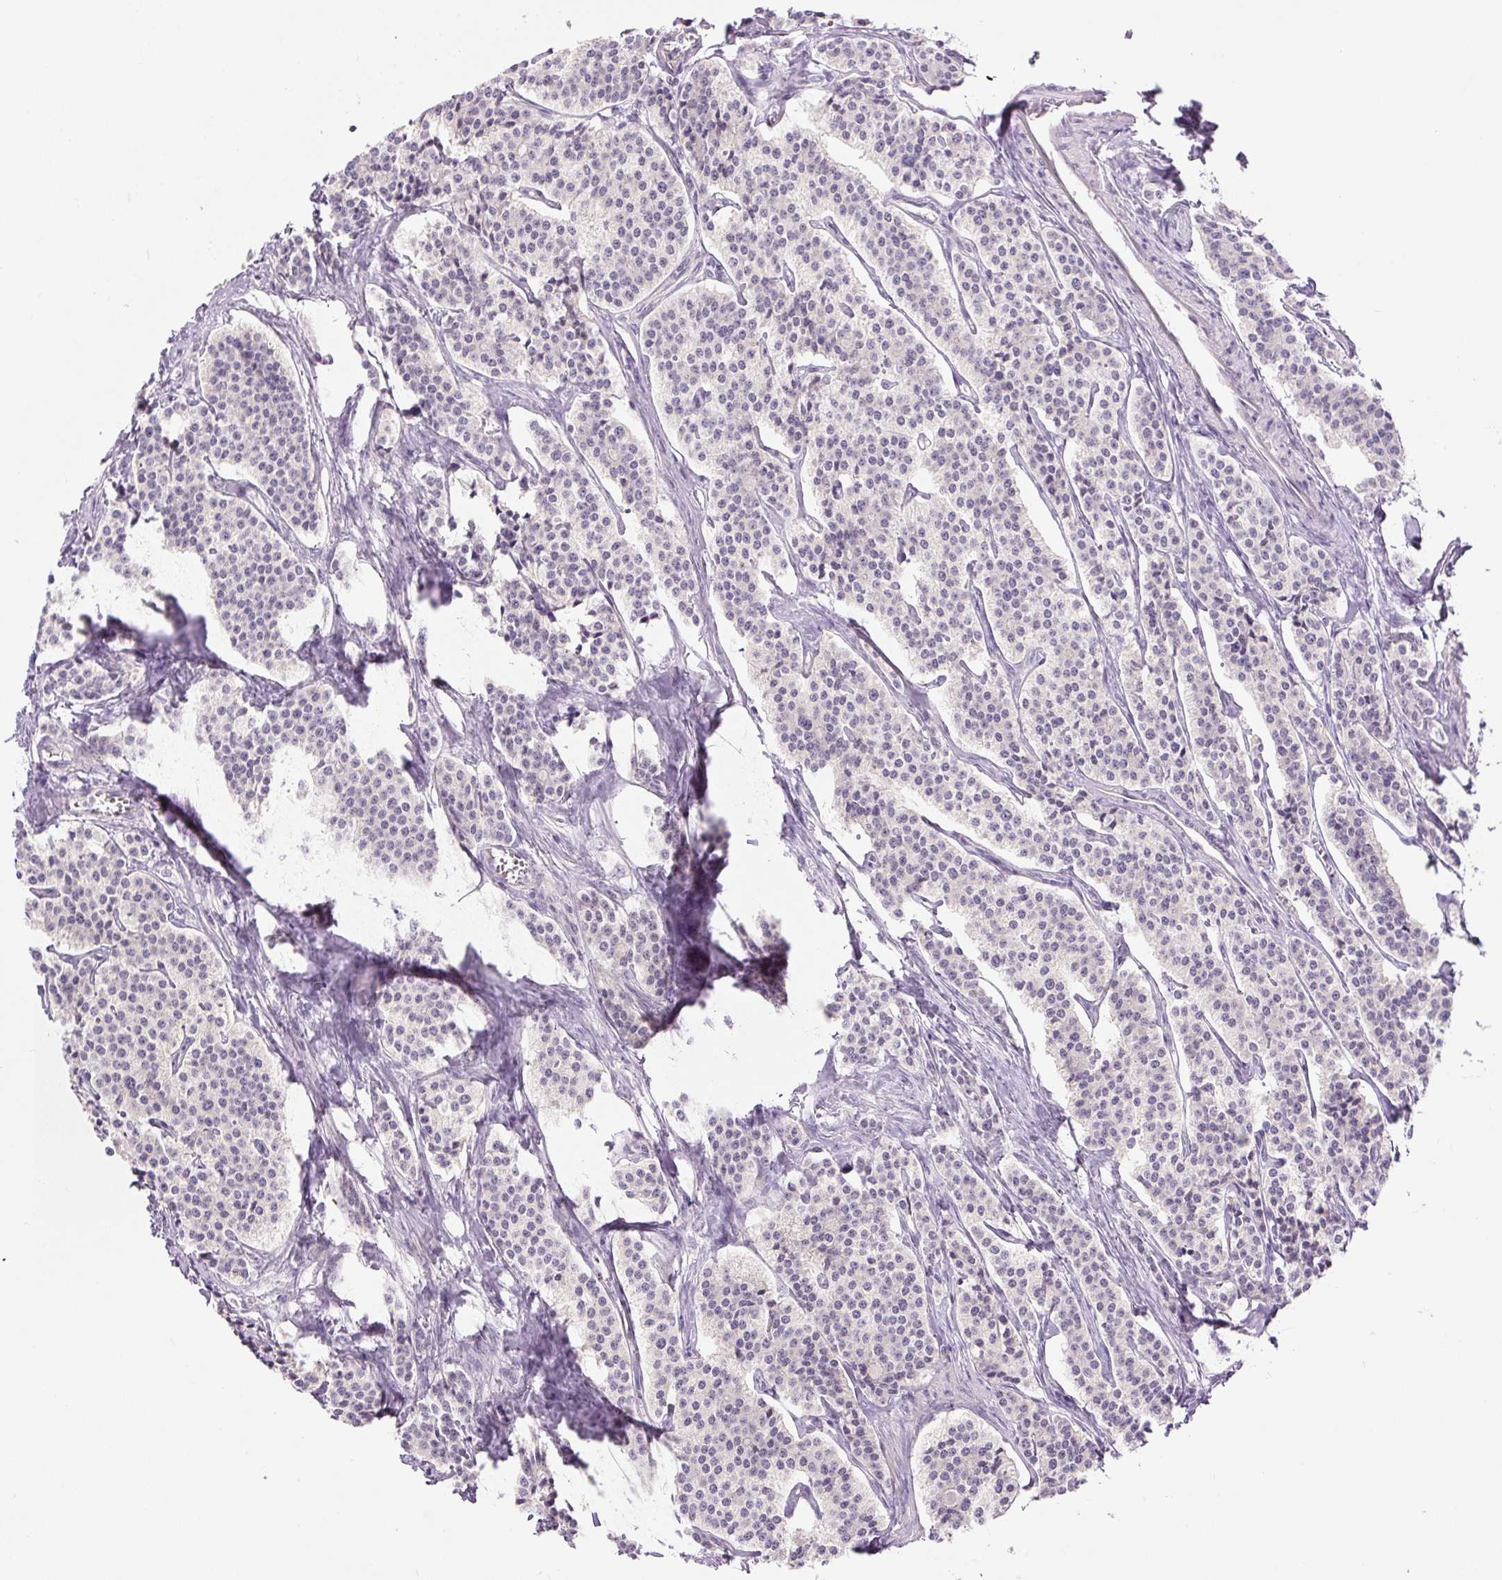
{"staining": {"intensity": "negative", "quantity": "none", "location": "none"}, "tissue": "carcinoid", "cell_type": "Tumor cells", "image_type": "cancer", "snomed": [{"axis": "morphology", "description": "Carcinoid, malignant, NOS"}, {"axis": "topography", "description": "Small intestine"}], "caption": "Immunohistochemical staining of human malignant carcinoid displays no significant positivity in tumor cells.", "gene": "FABP7", "patient": {"sex": "male", "age": 63}}